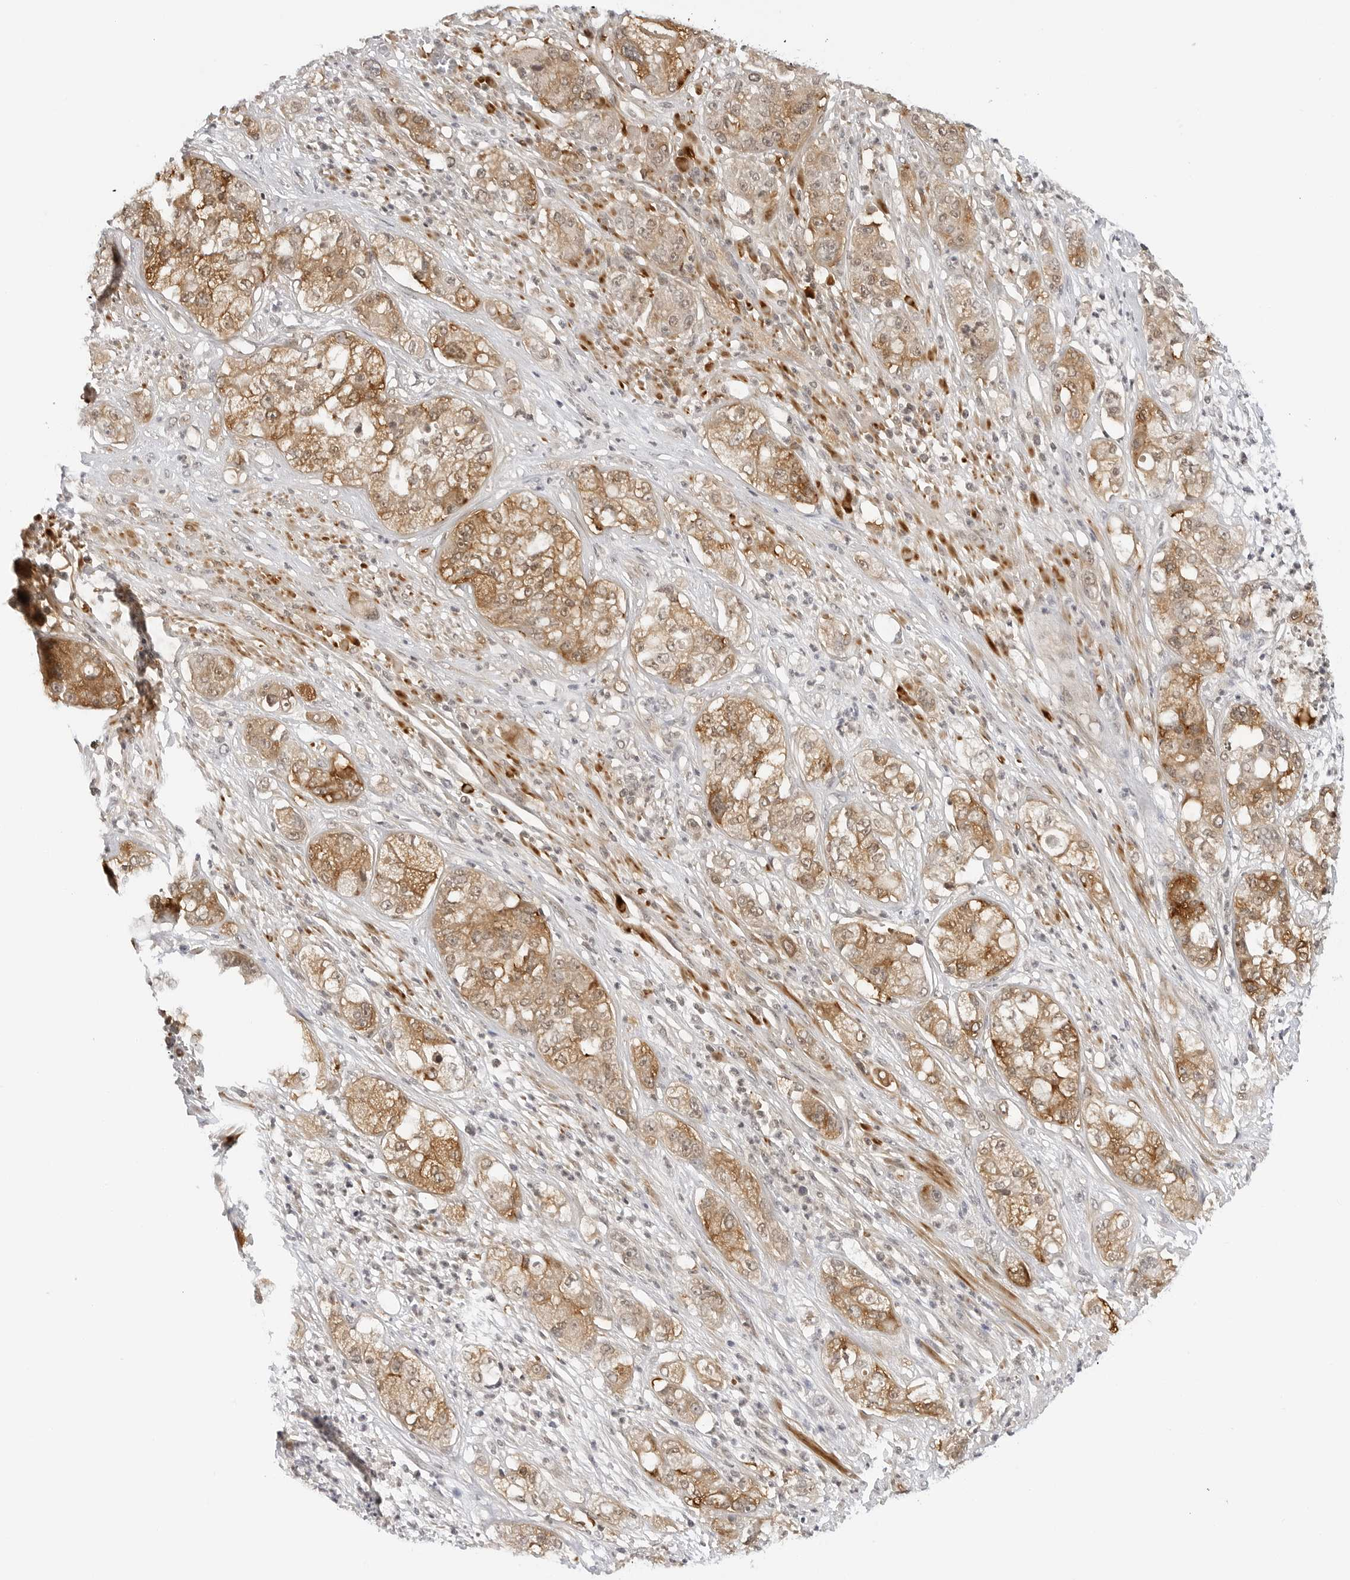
{"staining": {"intensity": "moderate", "quantity": ">75%", "location": "cytoplasmic/membranous,nuclear"}, "tissue": "pancreatic cancer", "cell_type": "Tumor cells", "image_type": "cancer", "snomed": [{"axis": "morphology", "description": "Adenocarcinoma, NOS"}, {"axis": "topography", "description": "Pancreas"}], "caption": "Moderate cytoplasmic/membranous and nuclear protein positivity is appreciated in approximately >75% of tumor cells in pancreatic adenocarcinoma.", "gene": "MAP2K5", "patient": {"sex": "female", "age": 78}}